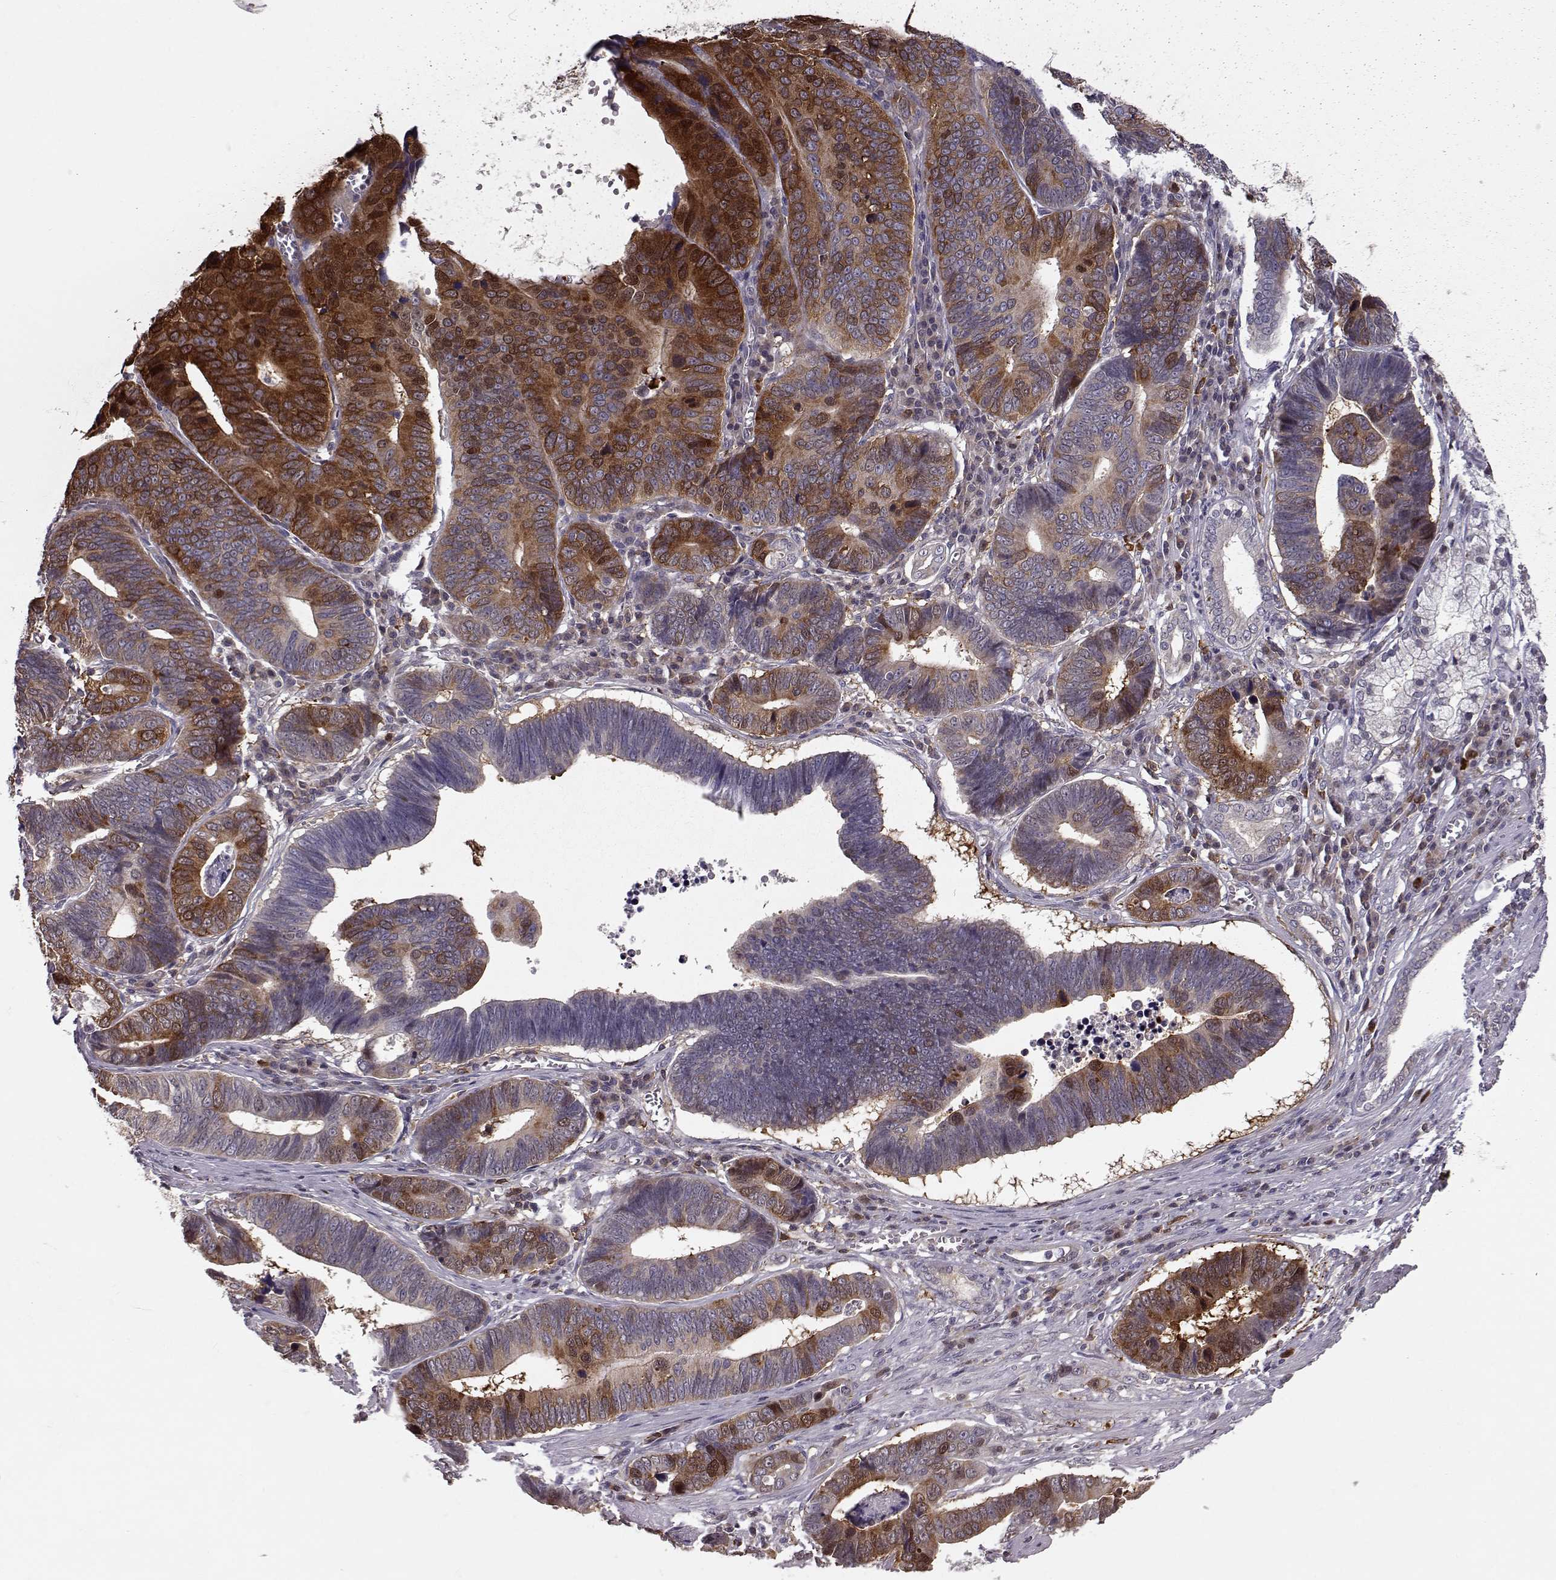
{"staining": {"intensity": "strong", "quantity": "25%-75%", "location": "cytoplasmic/membranous"}, "tissue": "stomach cancer", "cell_type": "Tumor cells", "image_type": "cancer", "snomed": [{"axis": "morphology", "description": "Adenocarcinoma, NOS"}, {"axis": "topography", "description": "Stomach"}], "caption": "Approximately 25%-75% of tumor cells in stomach adenocarcinoma show strong cytoplasmic/membranous protein expression as visualized by brown immunohistochemical staining.", "gene": "RANBP1", "patient": {"sex": "male", "age": 84}}